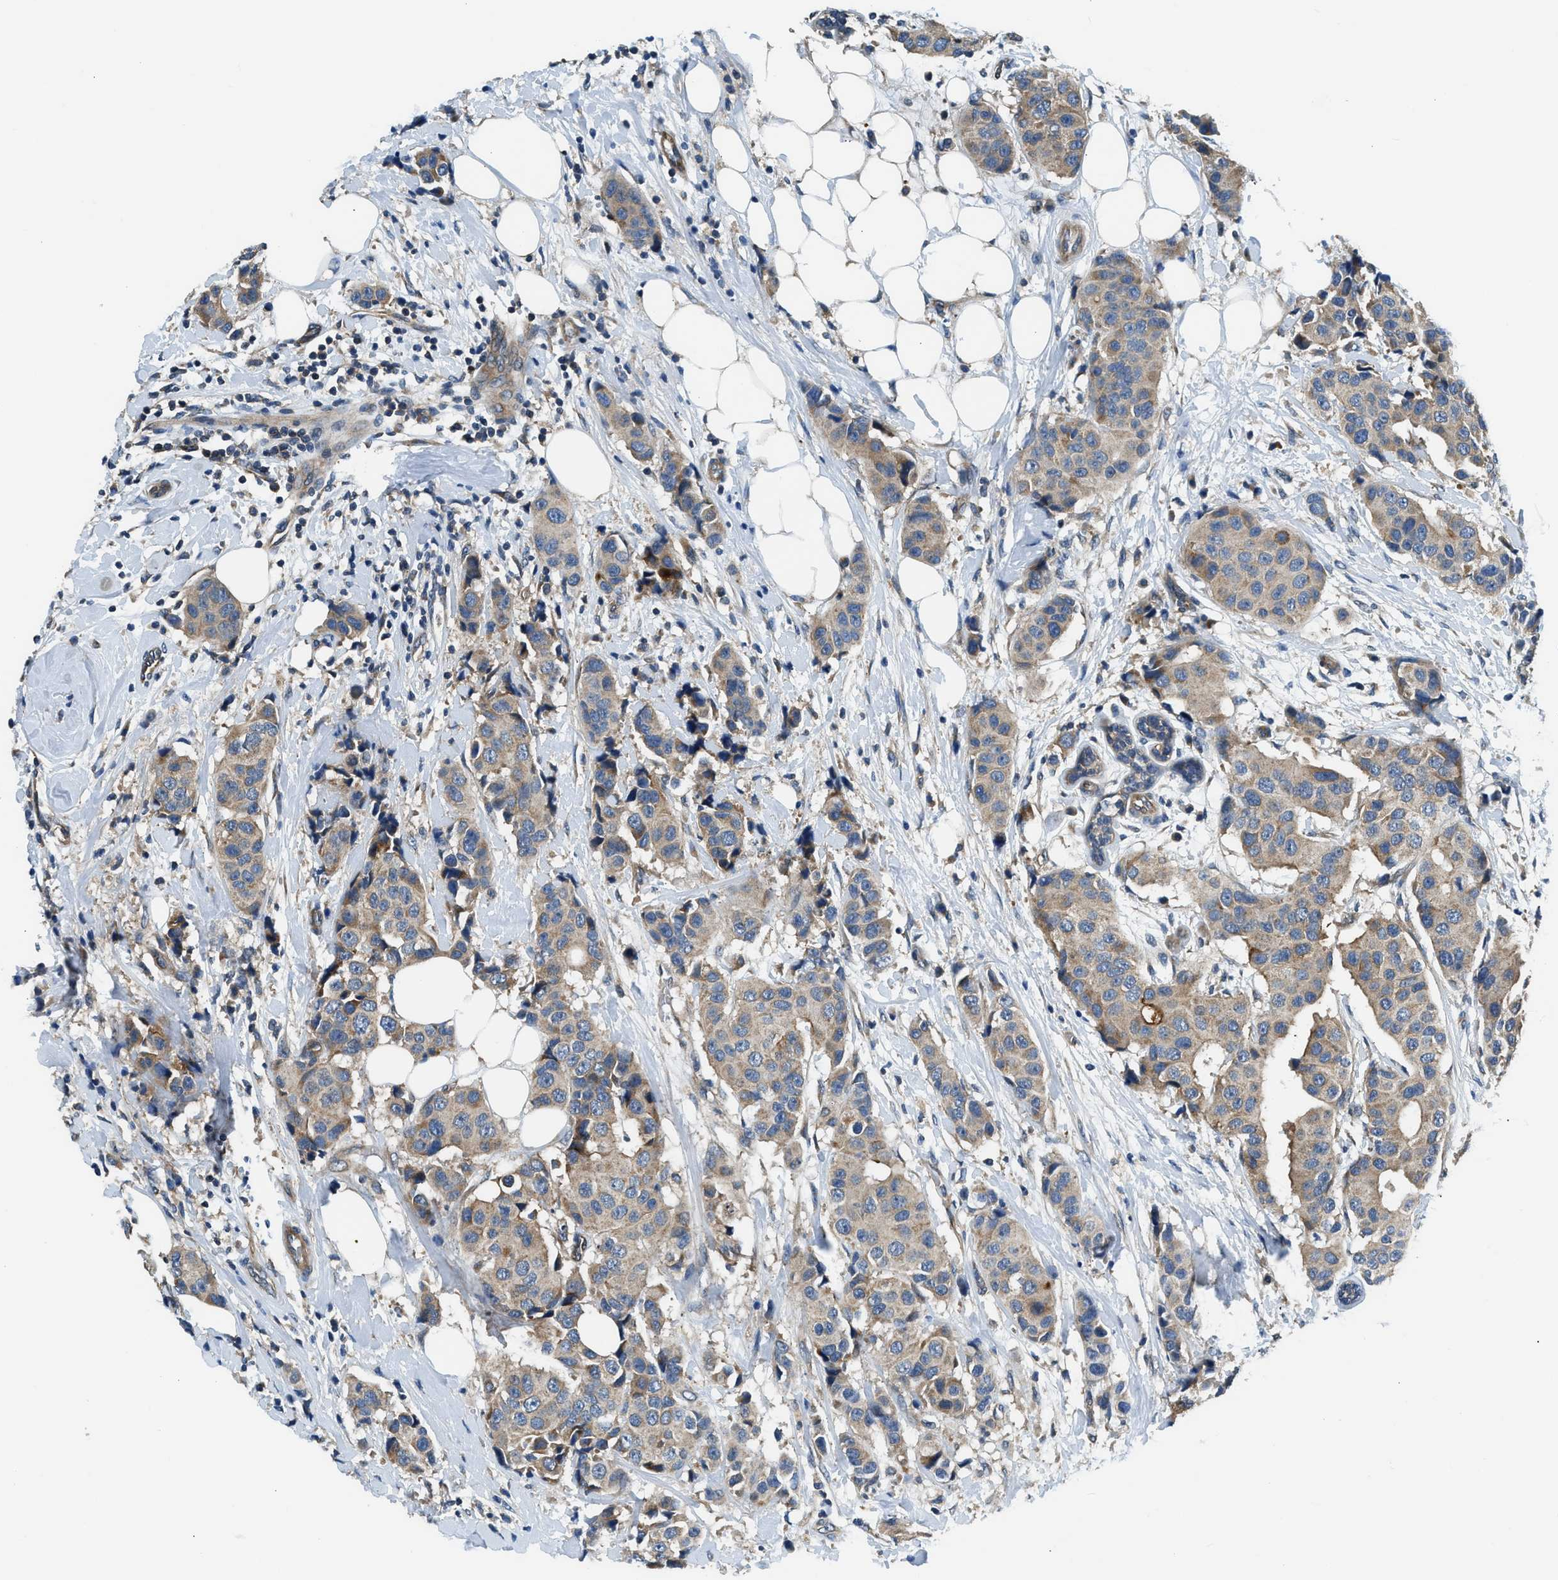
{"staining": {"intensity": "moderate", "quantity": ">75%", "location": "cytoplasmic/membranous"}, "tissue": "breast cancer", "cell_type": "Tumor cells", "image_type": "cancer", "snomed": [{"axis": "morphology", "description": "Normal tissue, NOS"}, {"axis": "morphology", "description": "Duct carcinoma"}, {"axis": "topography", "description": "Breast"}], "caption": "Immunohistochemistry of human breast cancer (invasive ductal carcinoma) reveals medium levels of moderate cytoplasmic/membranous staining in about >75% of tumor cells.", "gene": "IL3RA", "patient": {"sex": "female", "age": 39}}